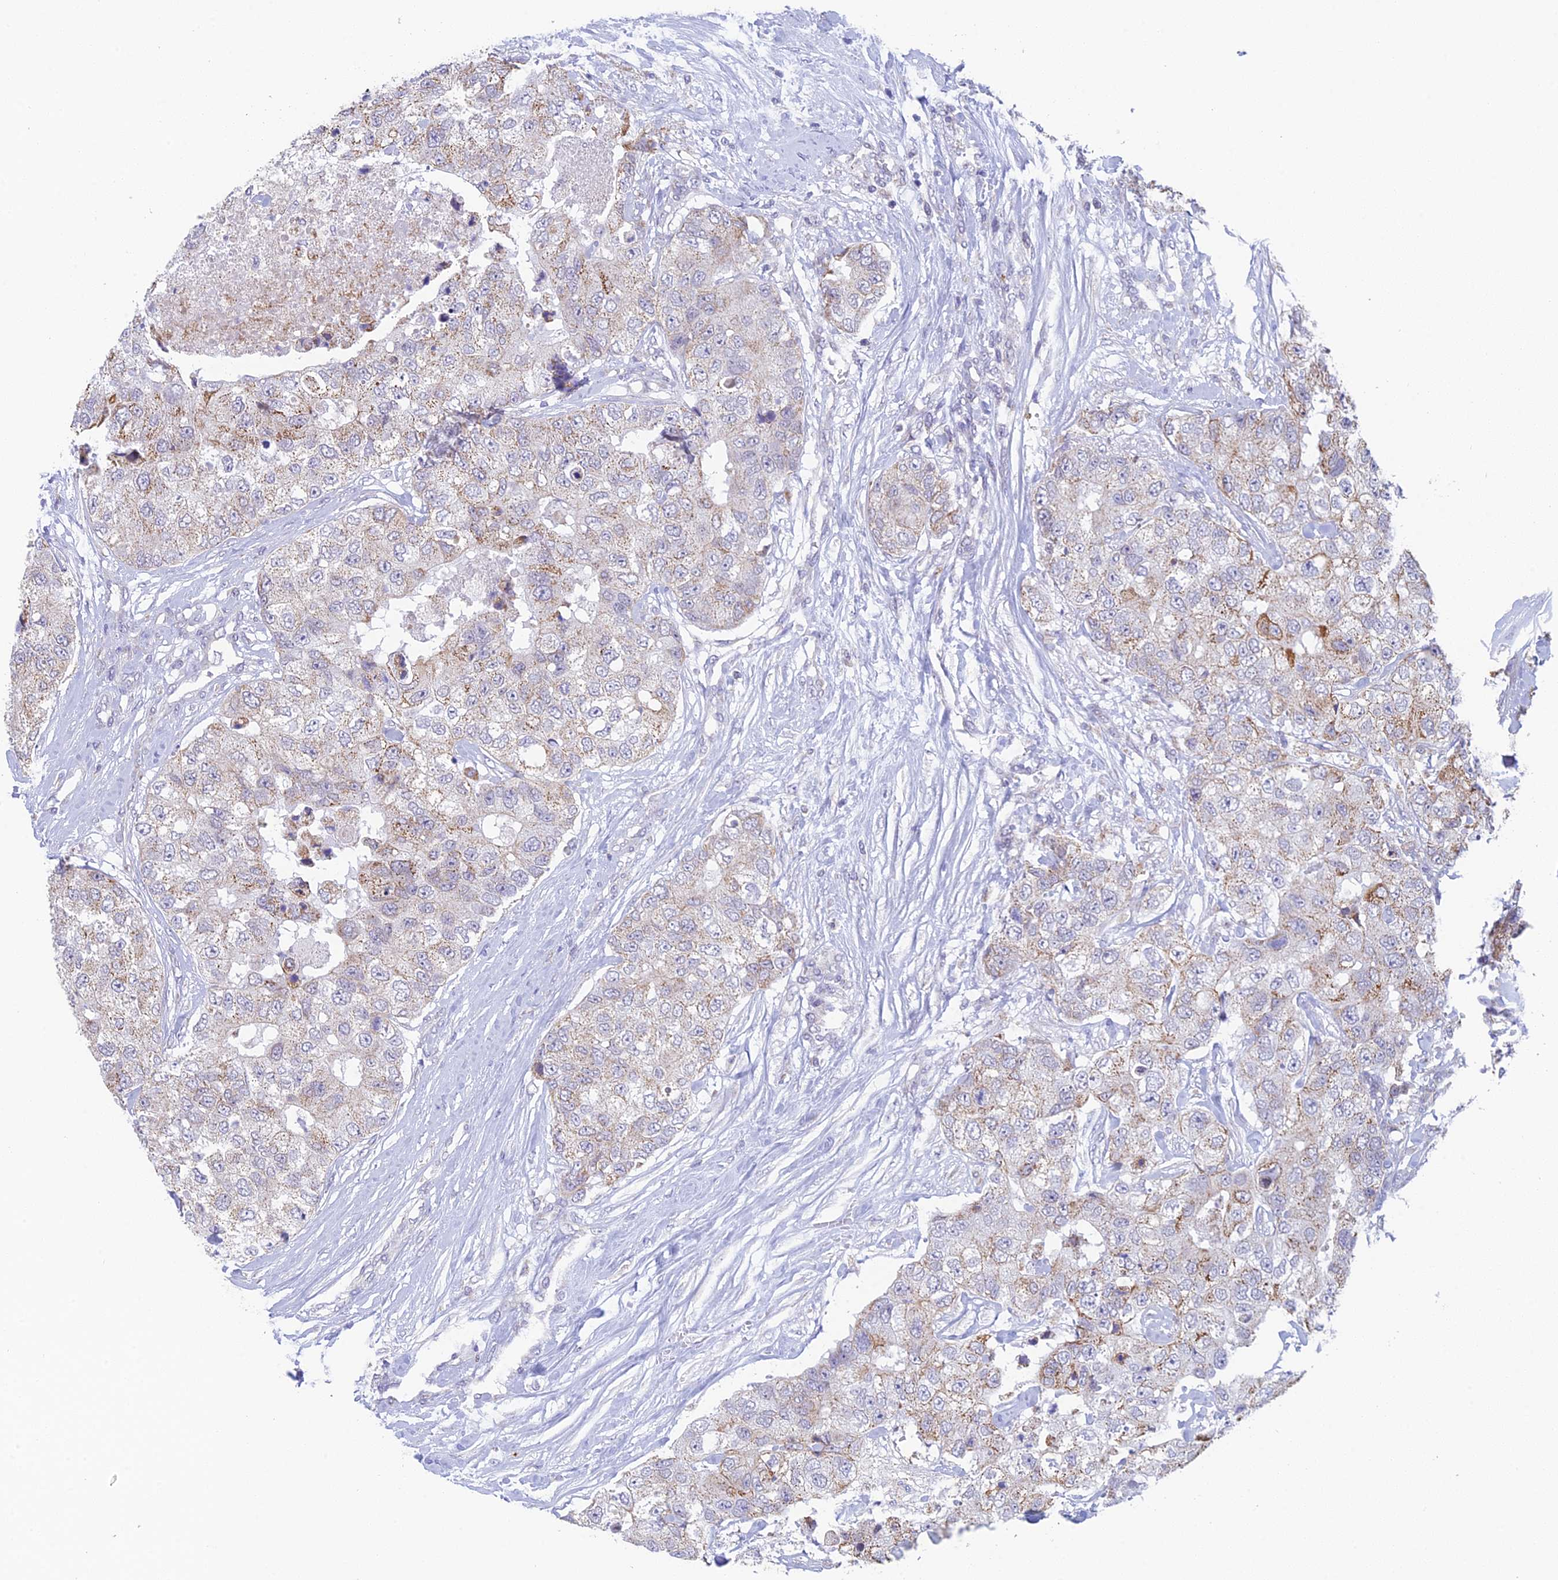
{"staining": {"intensity": "moderate", "quantity": "25%-75%", "location": "cytoplasmic/membranous"}, "tissue": "breast cancer", "cell_type": "Tumor cells", "image_type": "cancer", "snomed": [{"axis": "morphology", "description": "Duct carcinoma"}, {"axis": "topography", "description": "Breast"}], "caption": "Breast cancer tissue displays moderate cytoplasmic/membranous staining in approximately 25%-75% of tumor cells", "gene": "REXO5", "patient": {"sex": "female", "age": 62}}